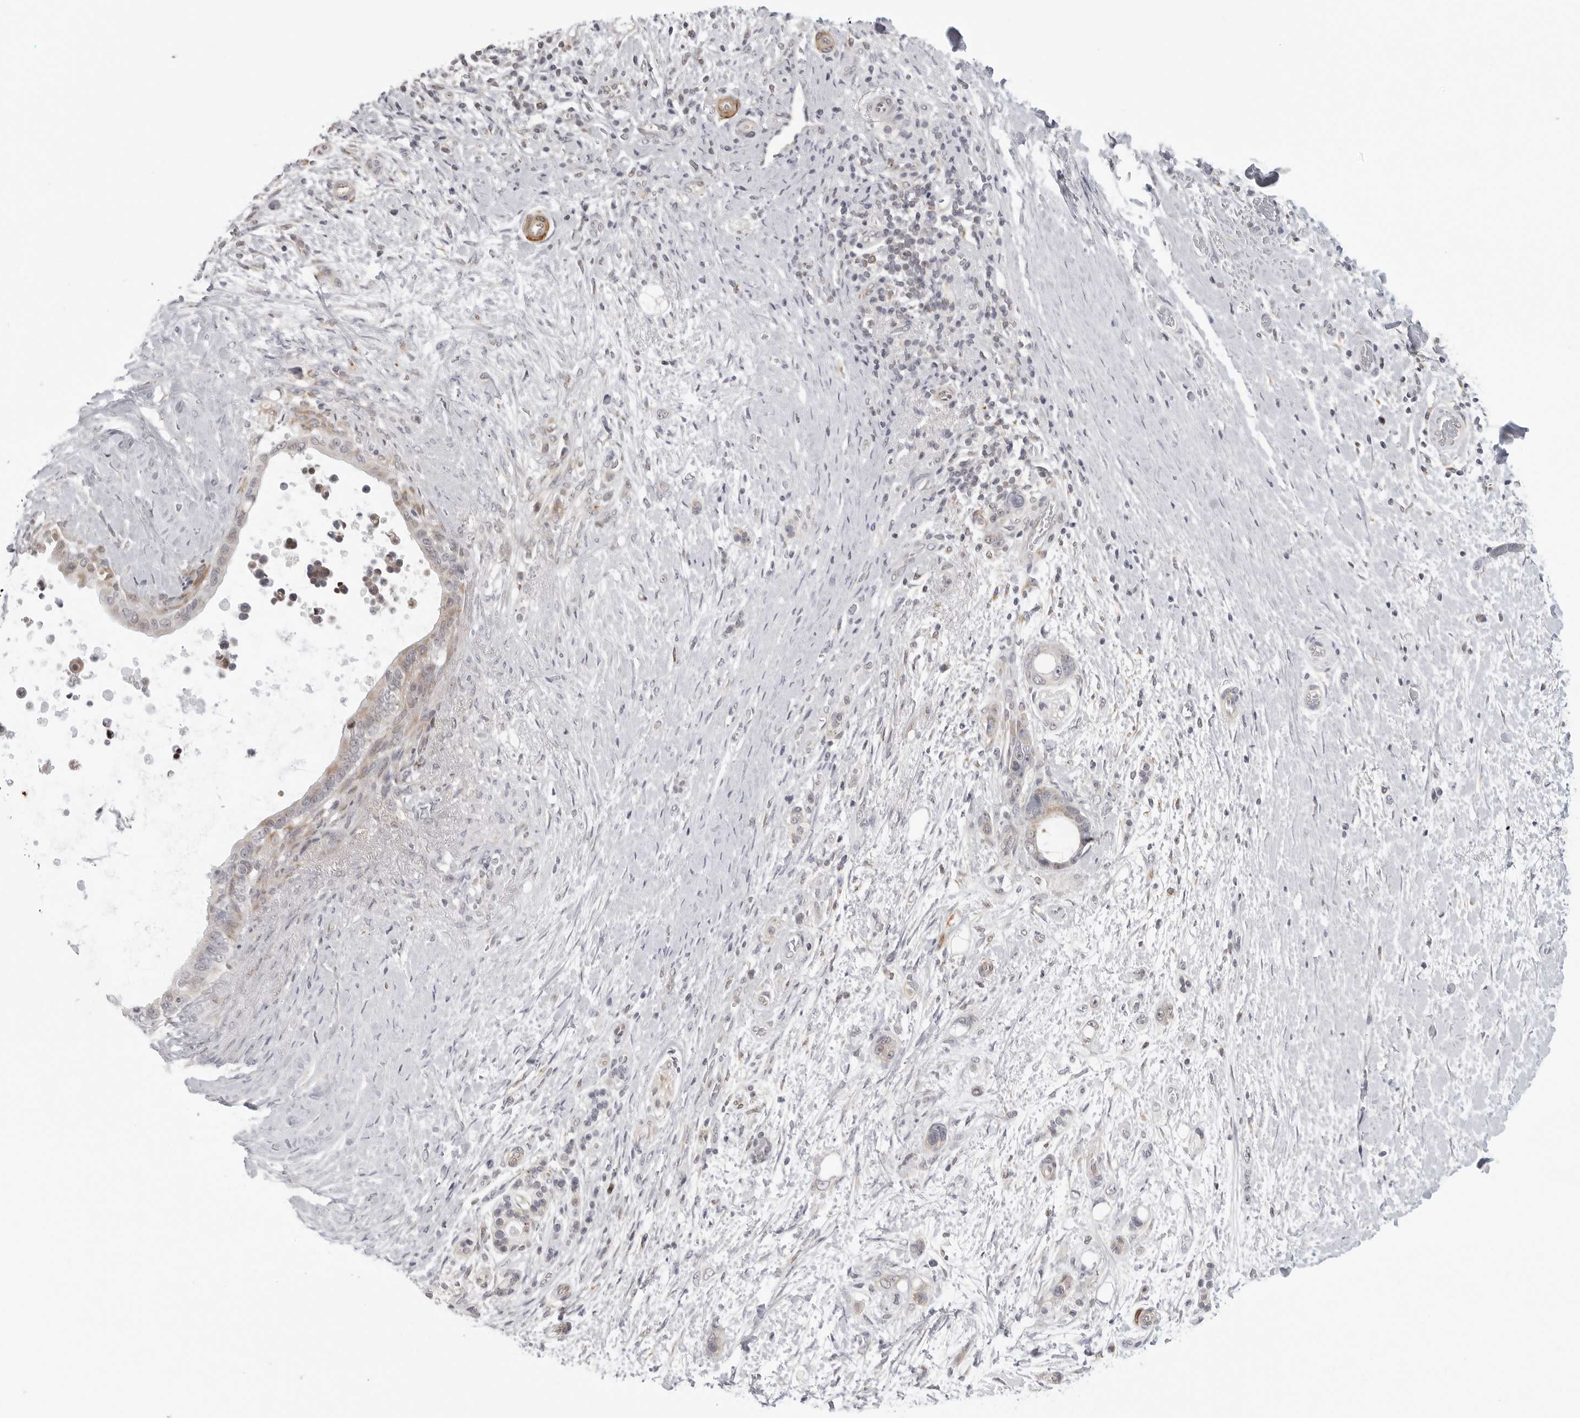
{"staining": {"intensity": "moderate", "quantity": "<25%", "location": "cytoplasmic/membranous"}, "tissue": "pancreatic cancer", "cell_type": "Tumor cells", "image_type": "cancer", "snomed": [{"axis": "morphology", "description": "Adenocarcinoma, NOS"}, {"axis": "topography", "description": "Pancreas"}], "caption": "Protein analysis of pancreatic cancer (adenocarcinoma) tissue demonstrates moderate cytoplasmic/membranous staining in approximately <25% of tumor cells.", "gene": "MAP7D1", "patient": {"sex": "female", "age": 72}}